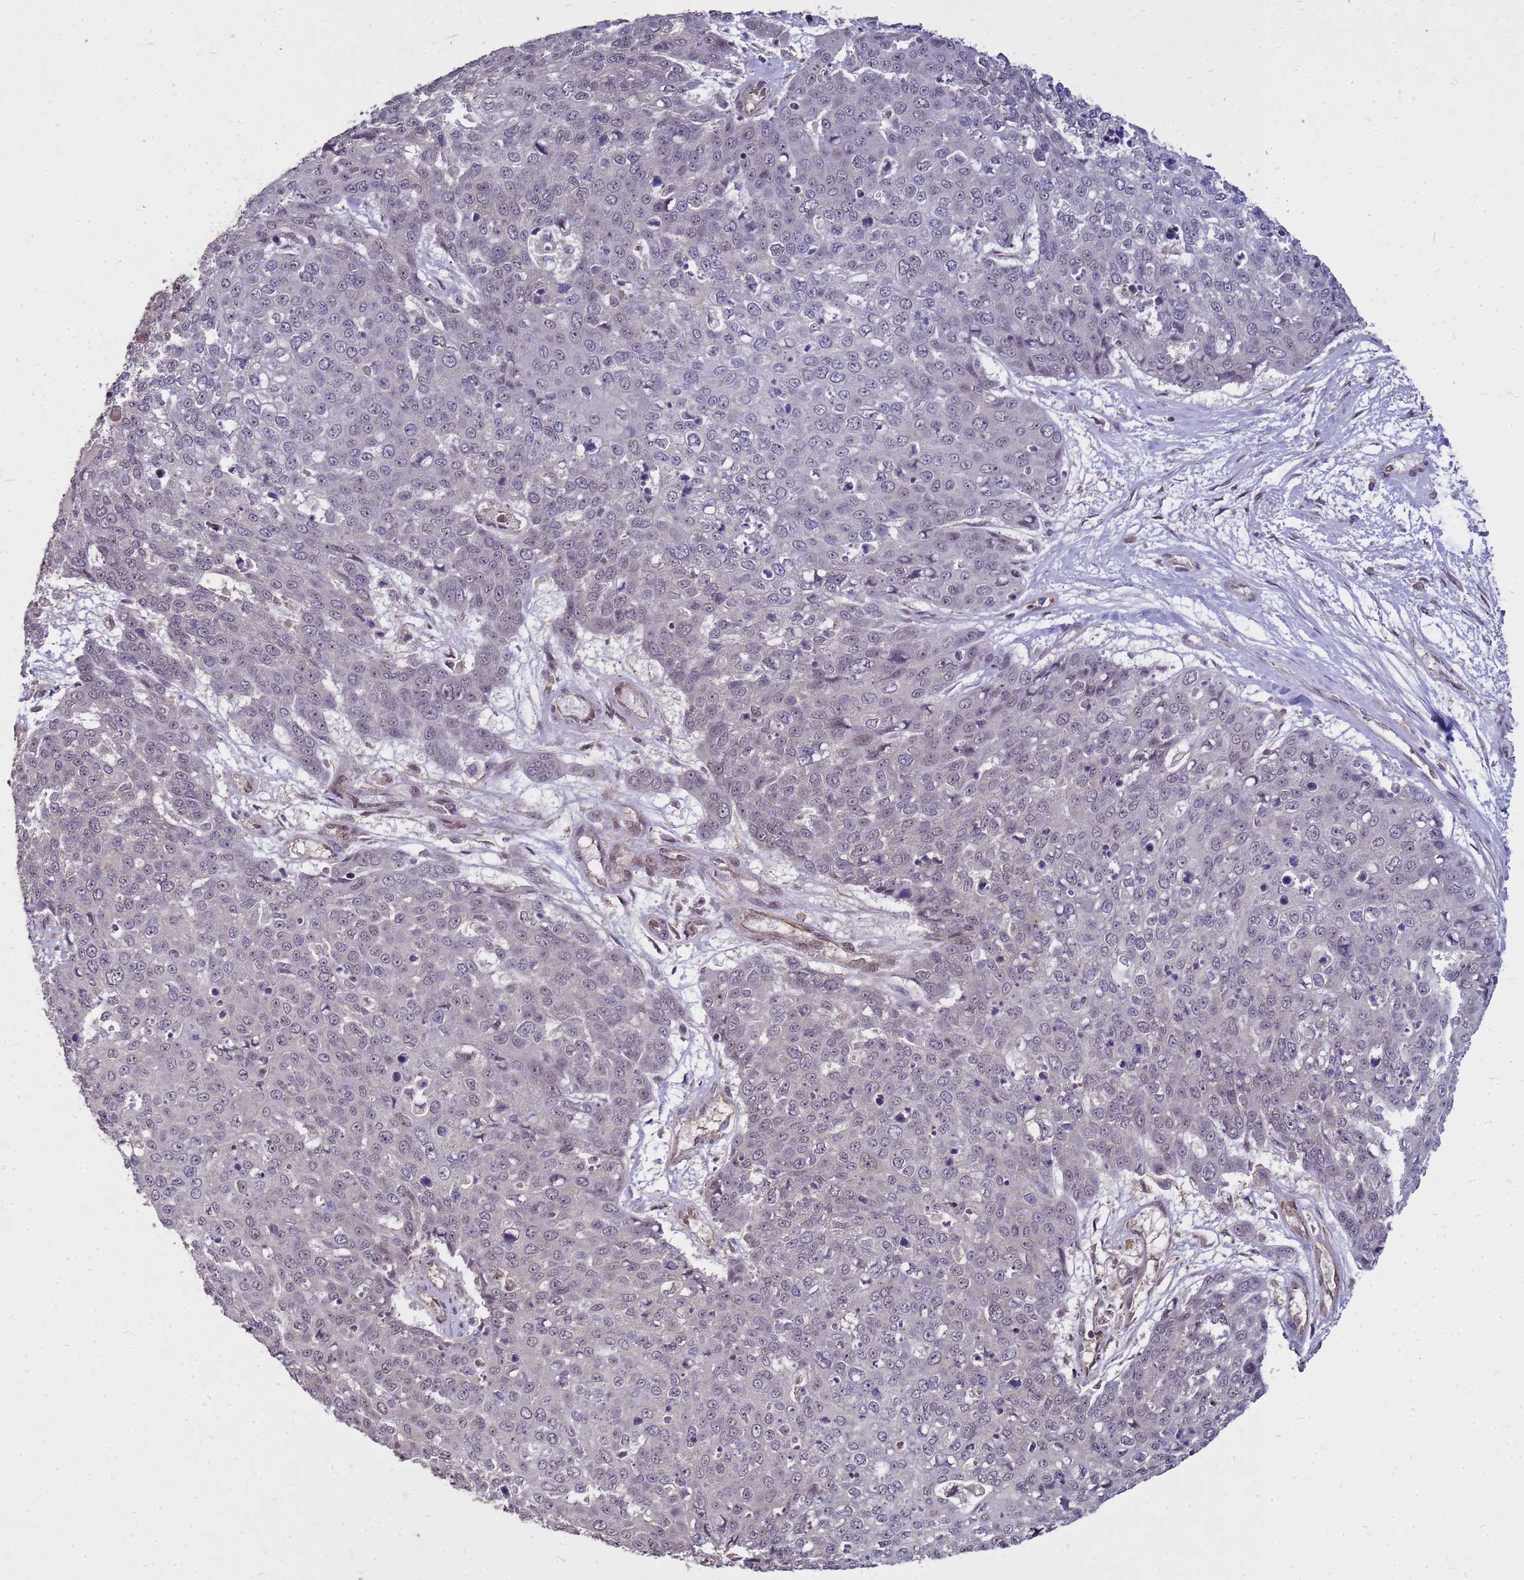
{"staining": {"intensity": "negative", "quantity": "none", "location": "none"}, "tissue": "skin cancer", "cell_type": "Tumor cells", "image_type": "cancer", "snomed": [{"axis": "morphology", "description": "Squamous cell carcinoma, NOS"}, {"axis": "topography", "description": "Skin"}], "caption": "This is an IHC micrograph of skin squamous cell carcinoma. There is no staining in tumor cells.", "gene": "CRBN", "patient": {"sex": "male", "age": 71}}